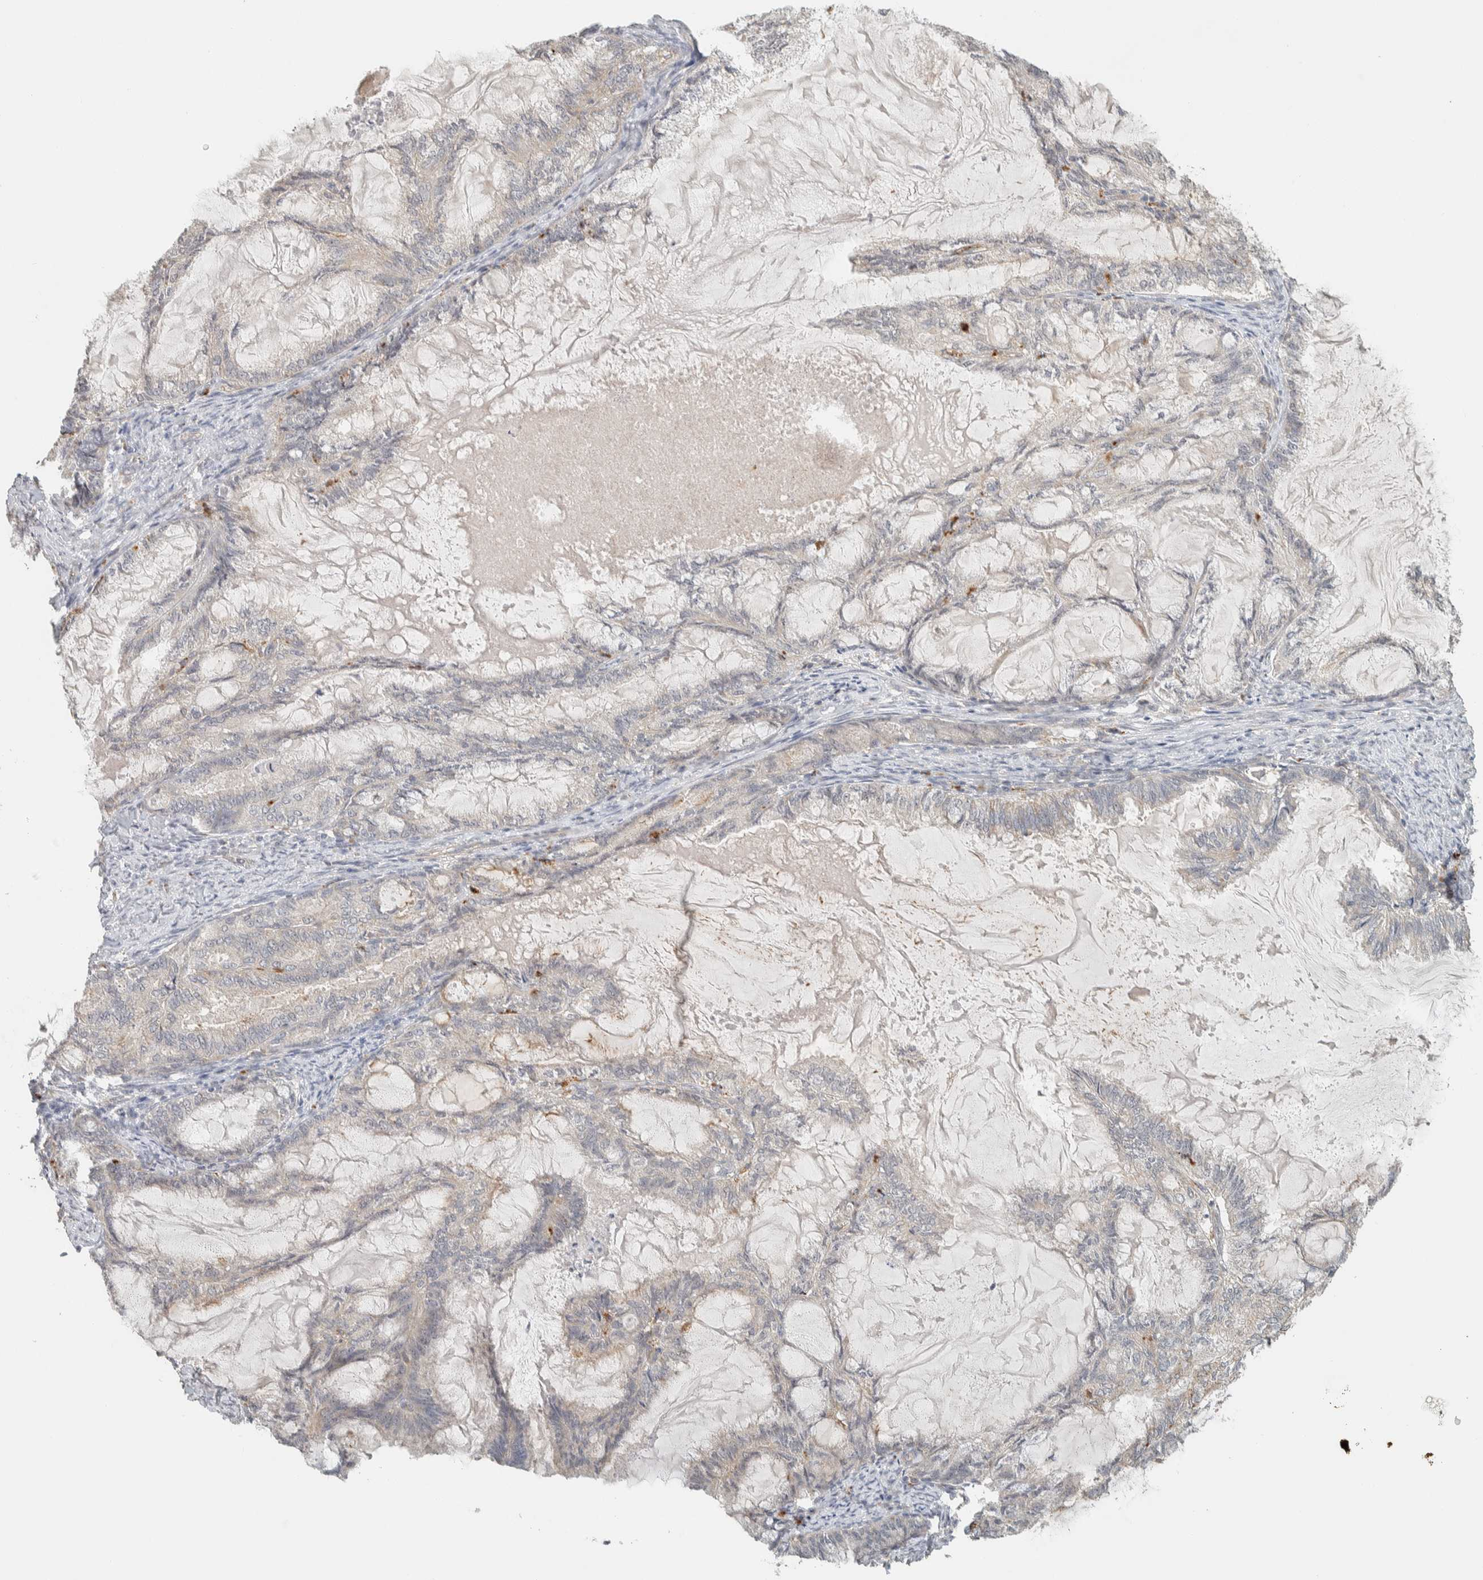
{"staining": {"intensity": "weak", "quantity": "25%-75%", "location": "cytoplasmic/membranous"}, "tissue": "endometrial cancer", "cell_type": "Tumor cells", "image_type": "cancer", "snomed": [{"axis": "morphology", "description": "Adenocarcinoma, NOS"}, {"axis": "topography", "description": "Endometrium"}], "caption": "This is an image of immunohistochemistry staining of endometrial adenocarcinoma, which shows weak positivity in the cytoplasmic/membranous of tumor cells.", "gene": "PDE7B", "patient": {"sex": "female", "age": 86}}